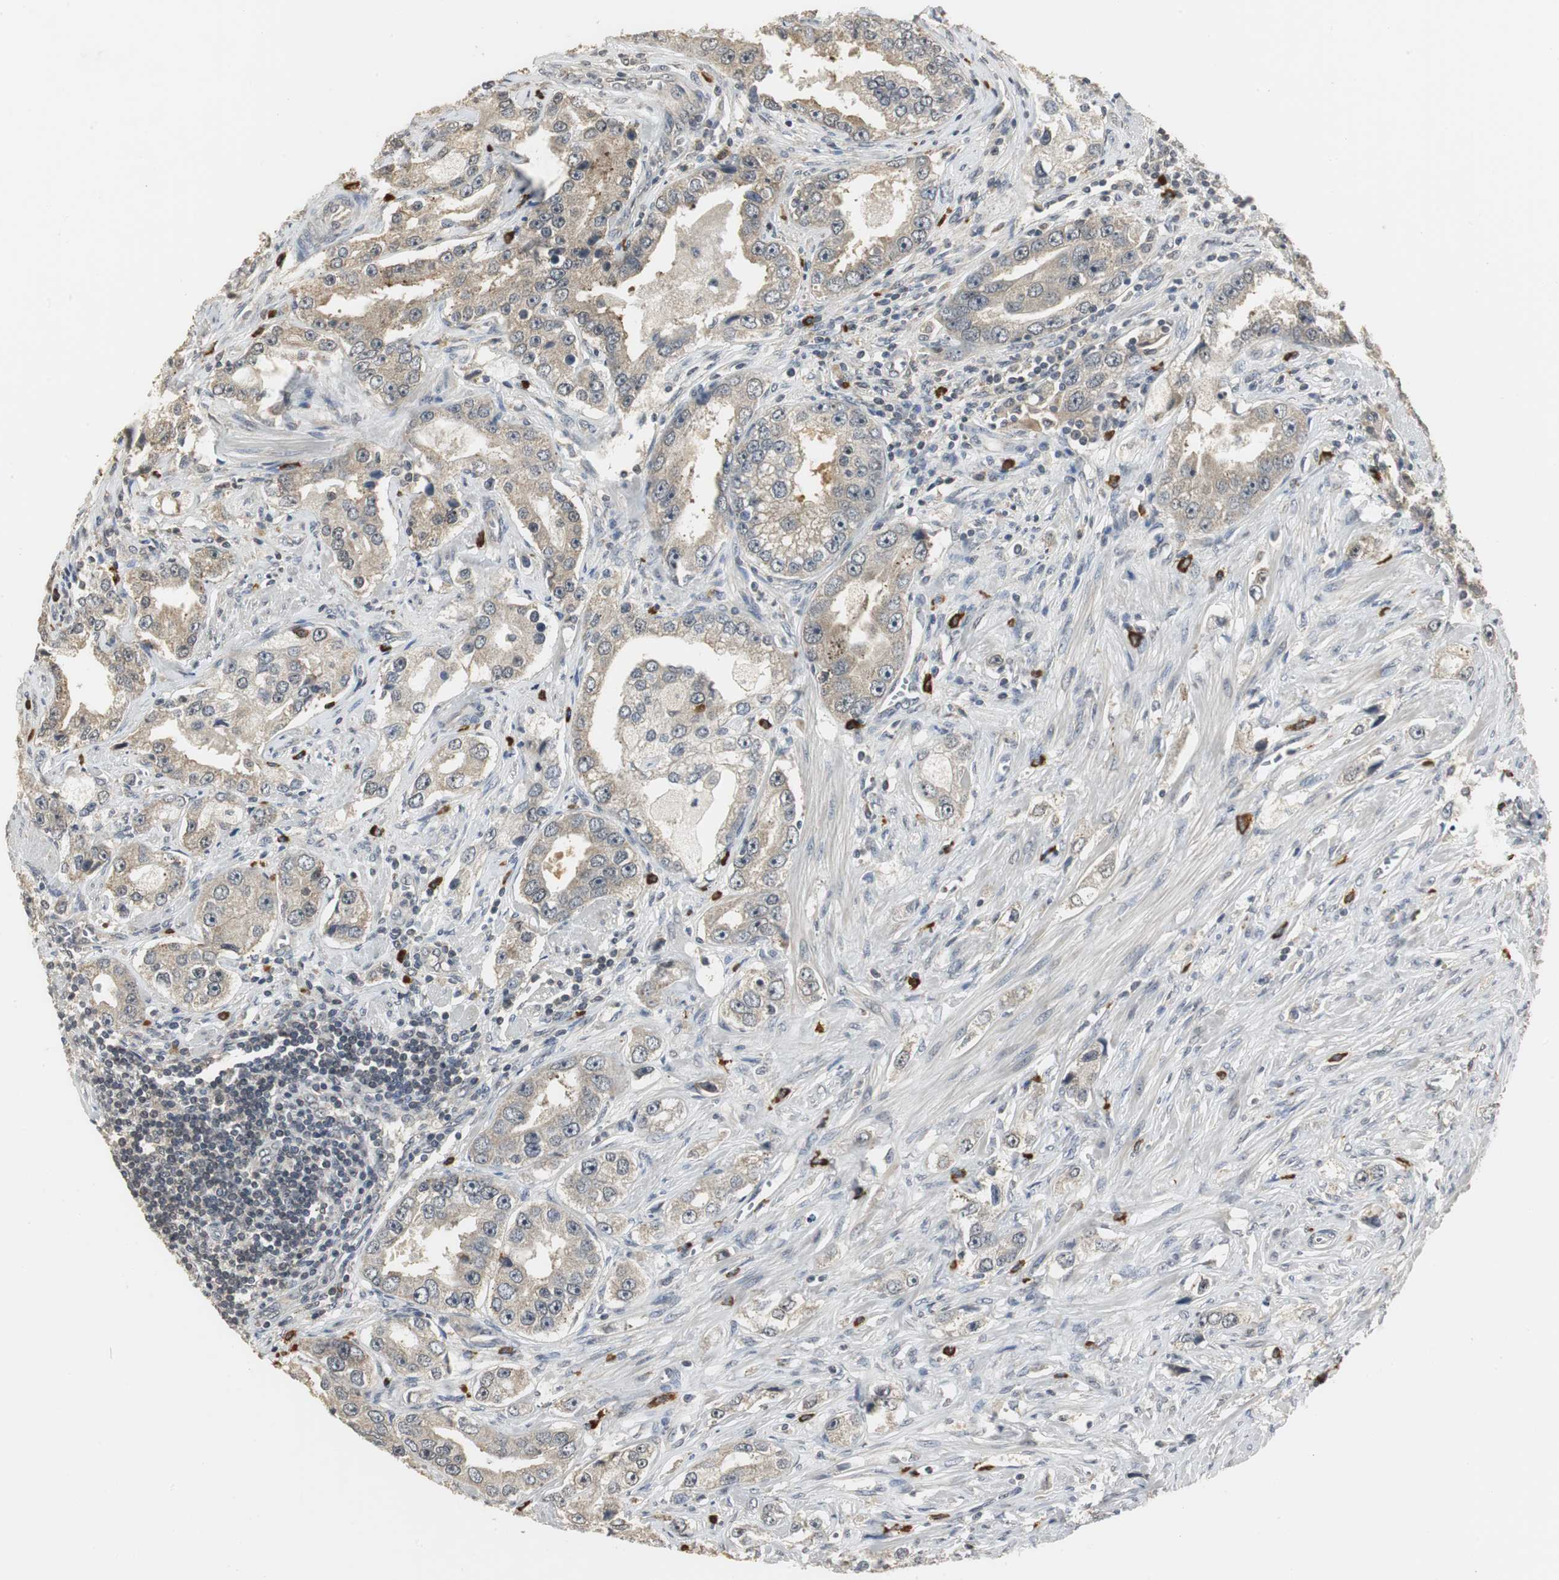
{"staining": {"intensity": "weak", "quantity": ">75%", "location": "cytoplasmic/membranous"}, "tissue": "prostate cancer", "cell_type": "Tumor cells", "image_type": "cancer", "snomed": [{"axis": "morphology", "description": "Adenocarcinoma, High grade"}, {"axis": "topography", "description": "Prostate"}], "caption": "IHC staining of prostate cancer (adenocarcinoma (high-grade)), which displays low levels of weak cytoplasmic/membranous positivity in approximately >75% of tumor cells indicating weak cytoplasmic/membranous protein positivity. The staining was performed using DAB (brown) for protein detection and nuclei were counterstained in hematoxylin (blue).", "gene": "ELOA", "patient": {"sex": "male", "age": 63}}